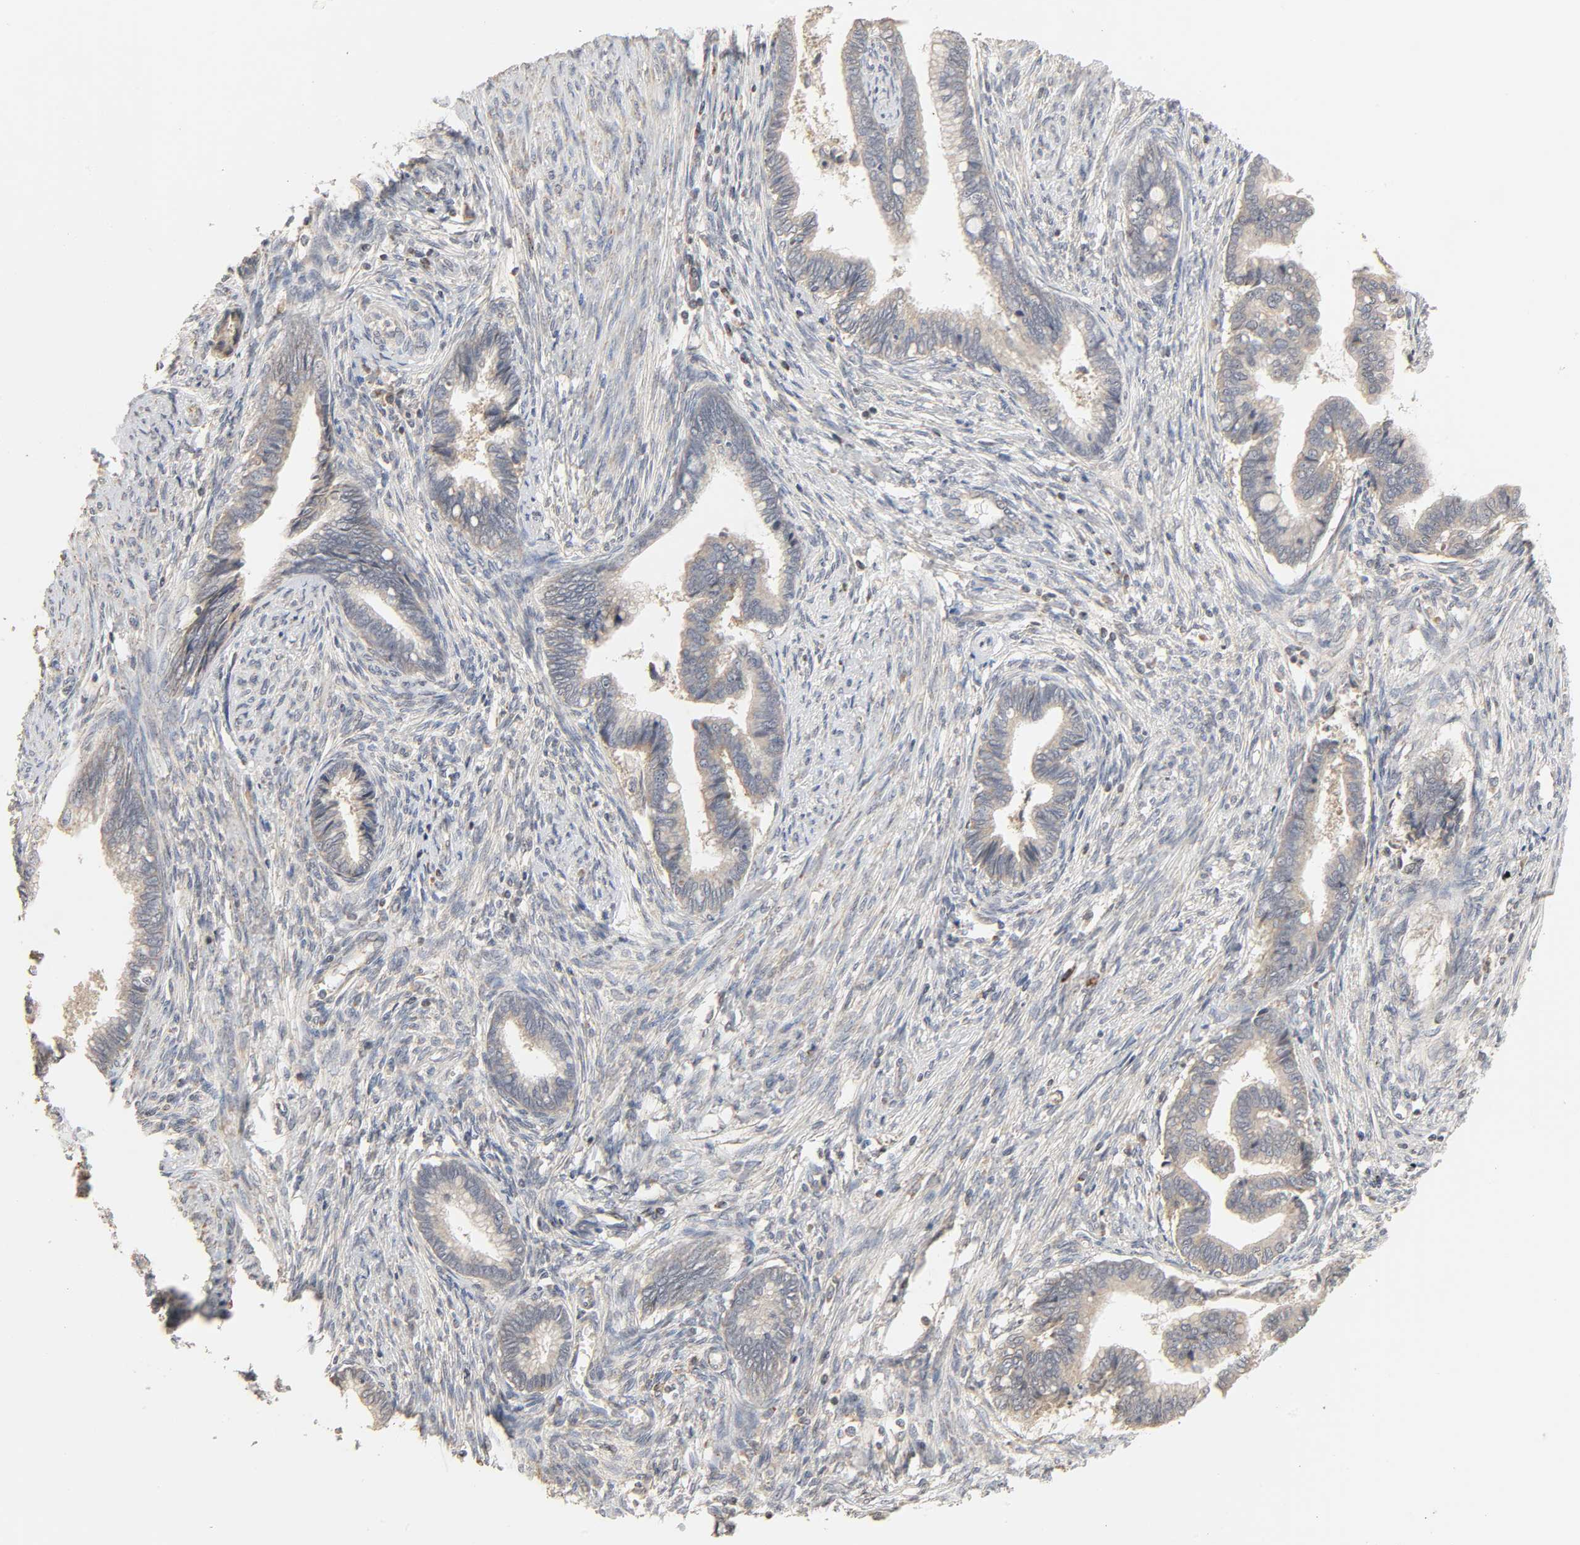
{"staining": {"intensity": "weak", "quantity": ">75%", "location": "cytoplasmic/membranous"}, "tissue": "cervical cancer", "cell_type": "Tumor cells", "image_type": "cancer", "snomed": [{"axis": "morphology", "description": "Adenocarcinoma, NOS"}, {"axis": "topography", "description": "Cervix"}], "caption": "An IHC photomicrograph of tumor tissue is shown. Protein staining in brown shows weak cytoplasmic/membranous positivity in cervical cancer within tumor cells. (IHC, brightfield microscopy, high magnification).", "gene": "CLEC4E", "patient": {"sex": "female", "age": 44}}